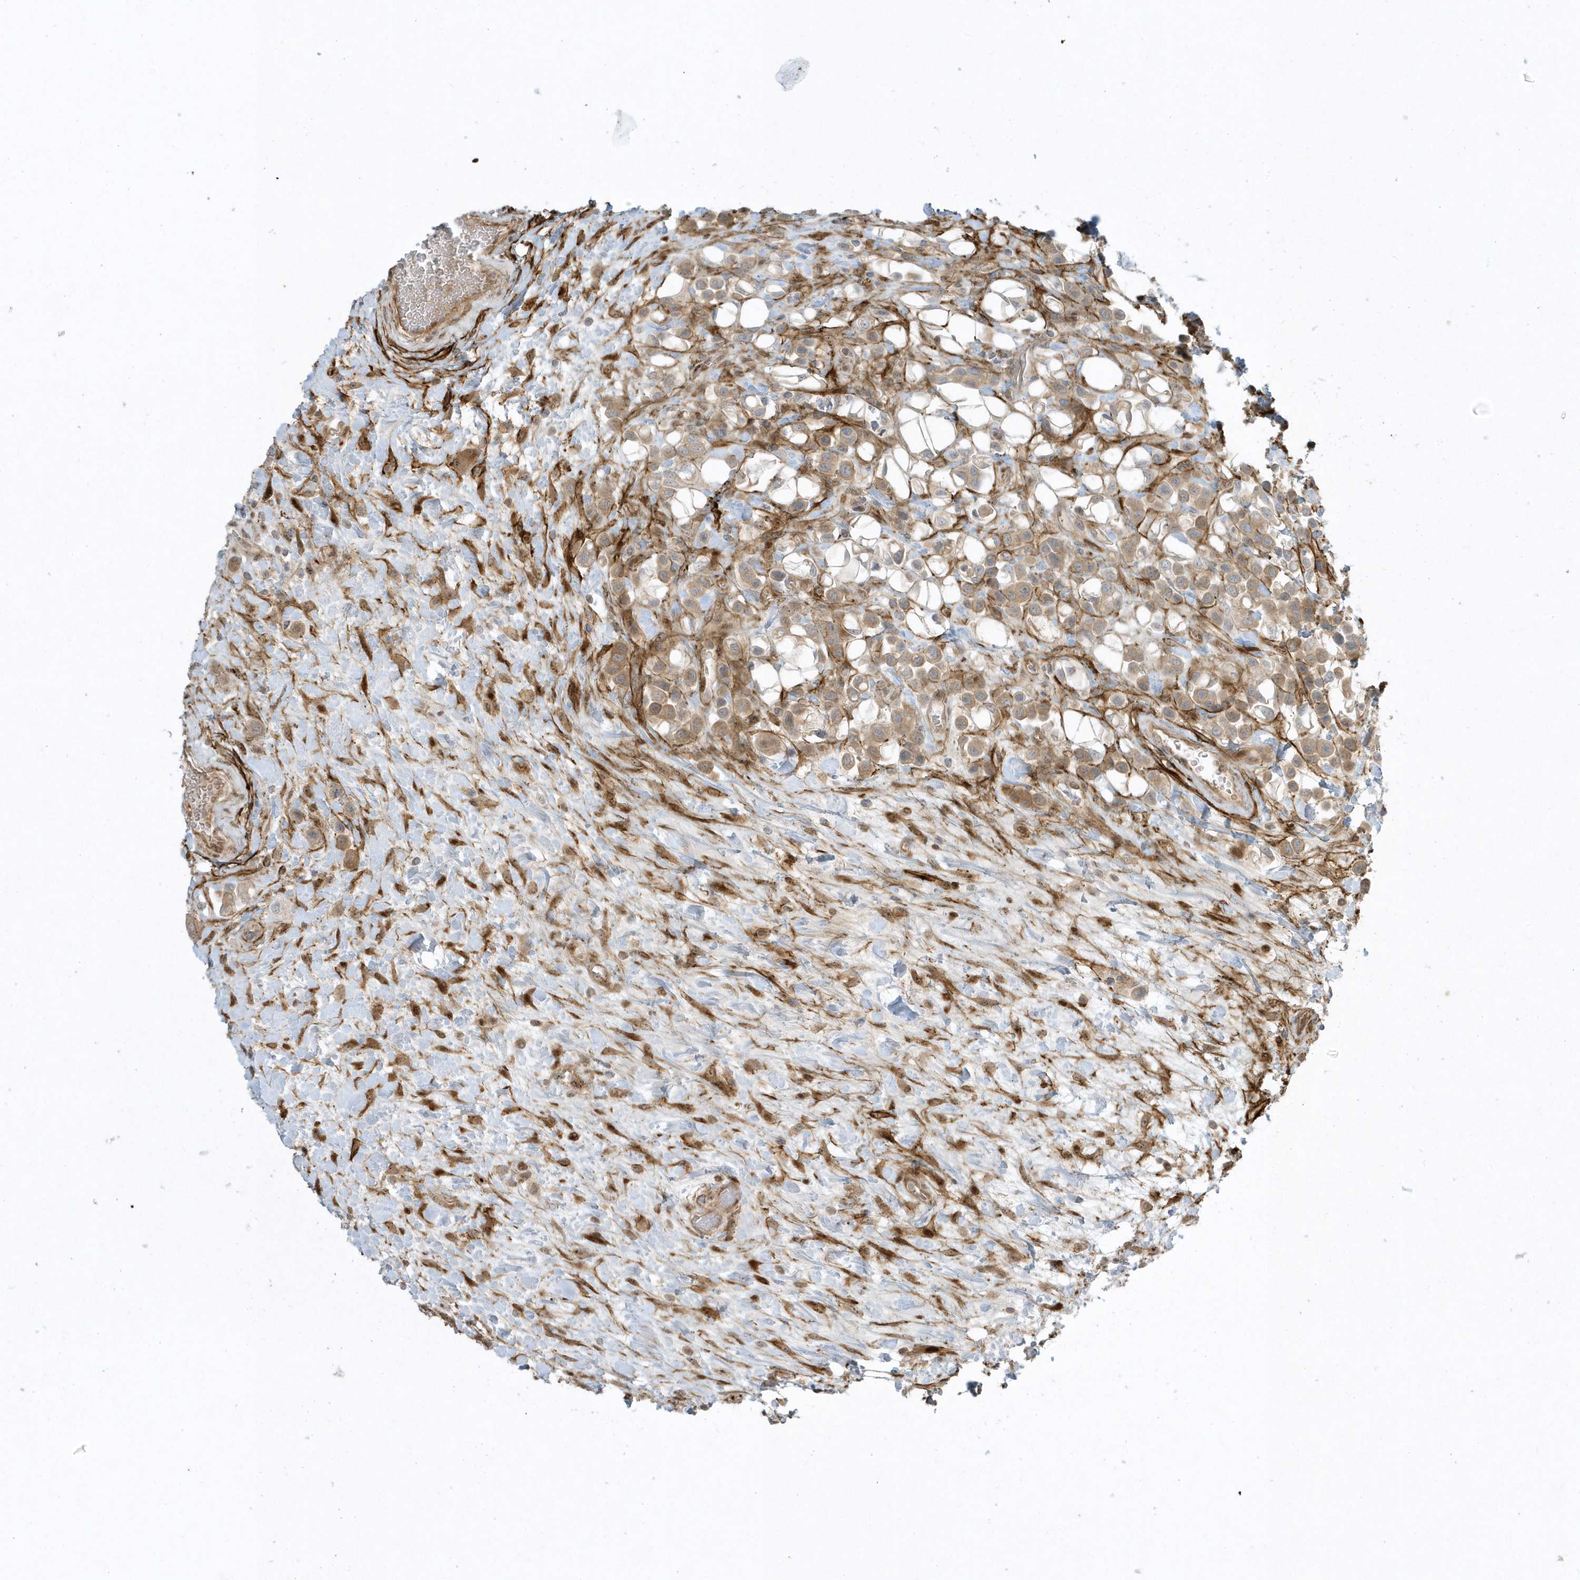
{"staining": {"intensity": "moderate", "quantity": ">75%", "location": "cytoplasmic/membranous"}, "tissue": "urothelial cancer", "cell_type": "Tumor cells", "image_type": "cancer", "snomed": [{"axis": "morphology", "description": "Urothelial carcinoma, High grade"}, {"axis": "topography", "description": "Urinary bladder"}], "caption": "Immunohistochemistry (DAB) staining of human urothelial cancer displays moderate cytoplasmic/membranous protein positivity in about >75% of tumor cells.", "gene": "MASP2", "patient": {"sex": "male", "age": 50}}